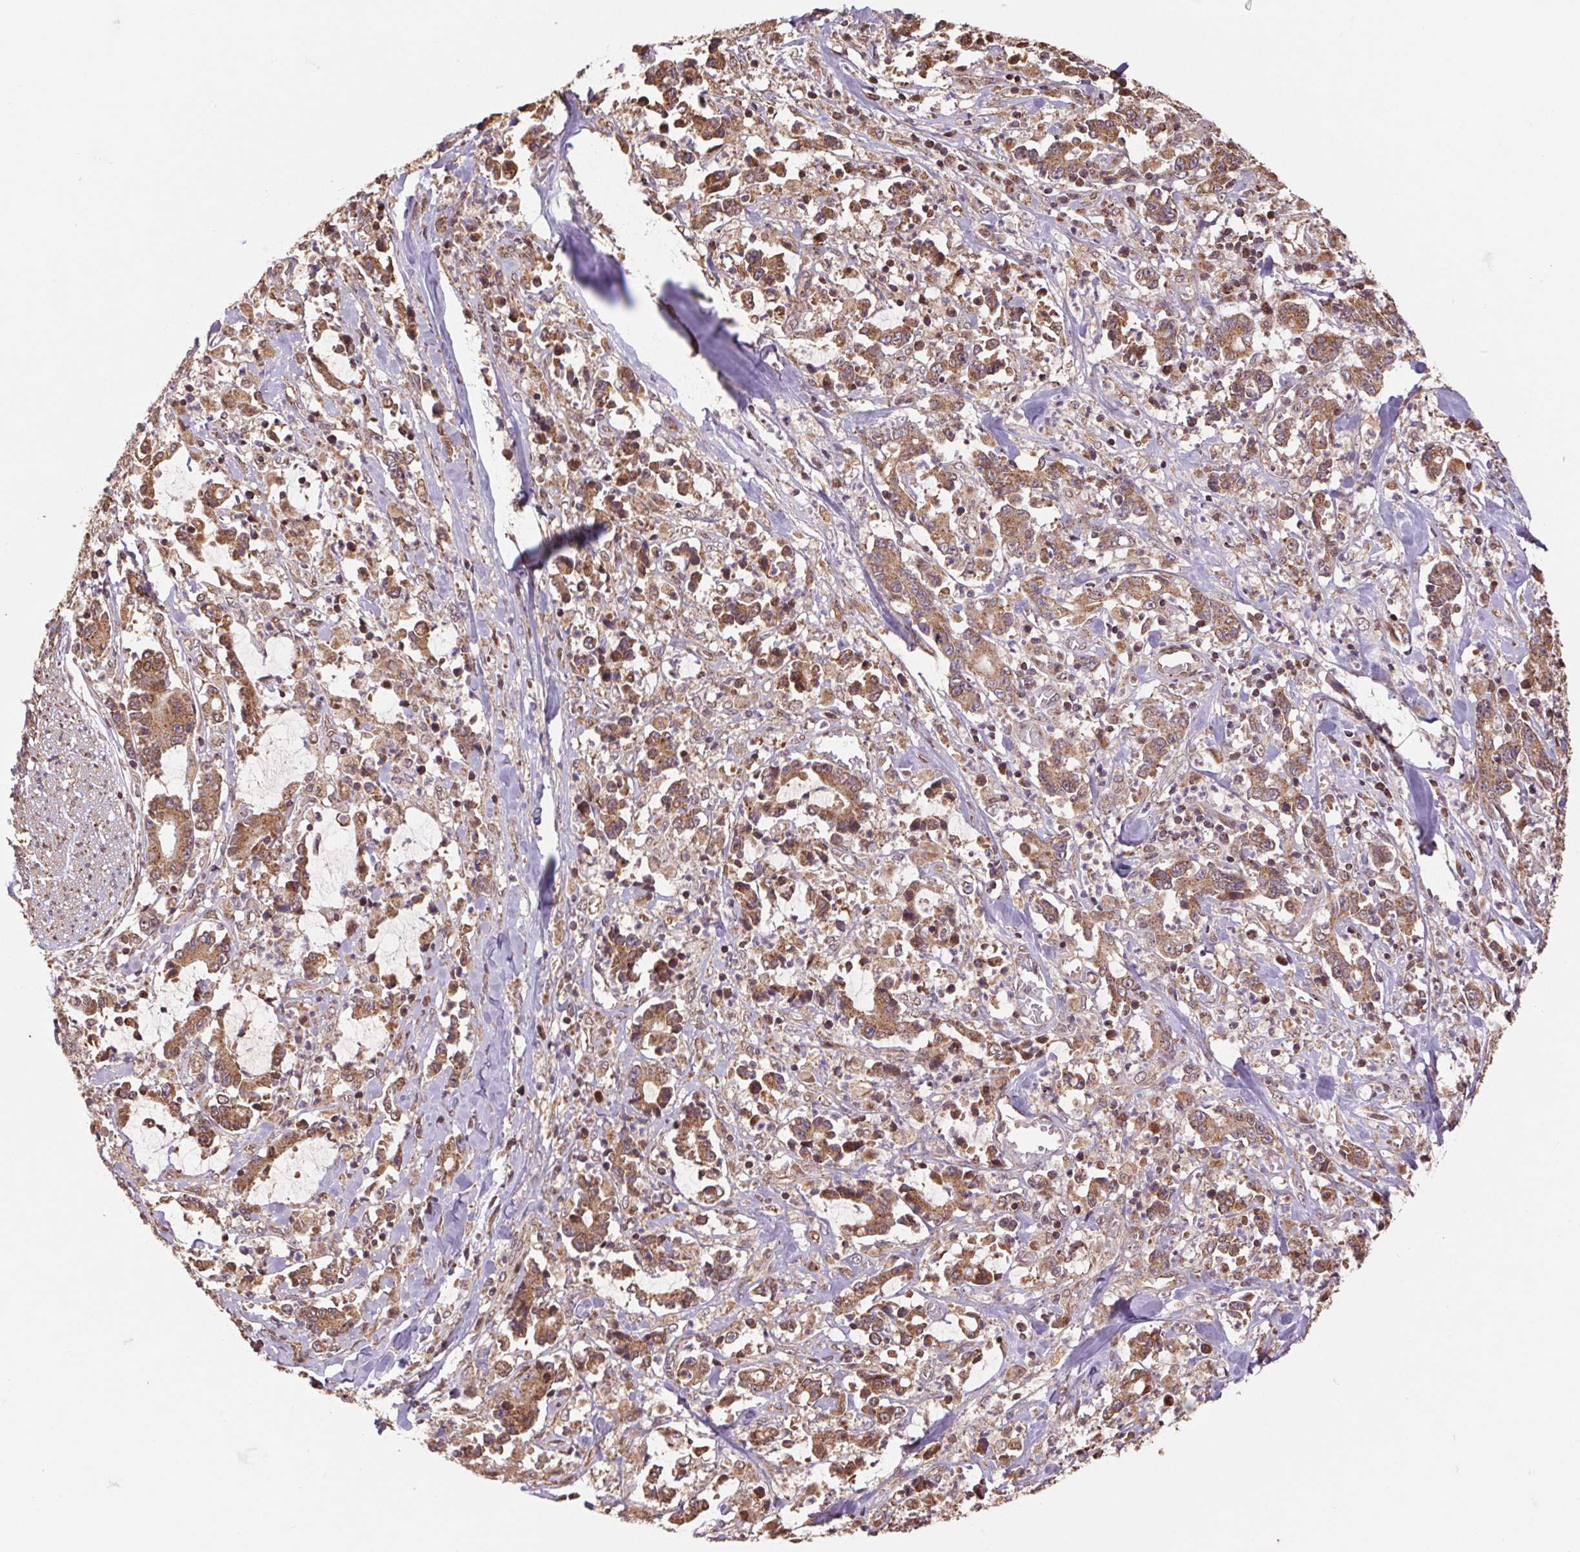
{"staining": {"intensity": "moderate", "quantity": ">75%", "location": "cytoplasmic/membranous"}, "tissue": "stomach cancer", "cell_type": "Tumor cells", "image_type": "cancer", "snomed": [{"axis": "morphology", "description": "Adenocarcinoma, NOS"}, {"axis": "topography", "description": "Stomach, upper"}], "caption": "Moderate cytoplasmic/membranous staining is seen in about >75% of tumor cells in stomach cancer (adenocarcinoma).", "gene": "PDHA1", "patient": {"sex": "male", "age": 68}}